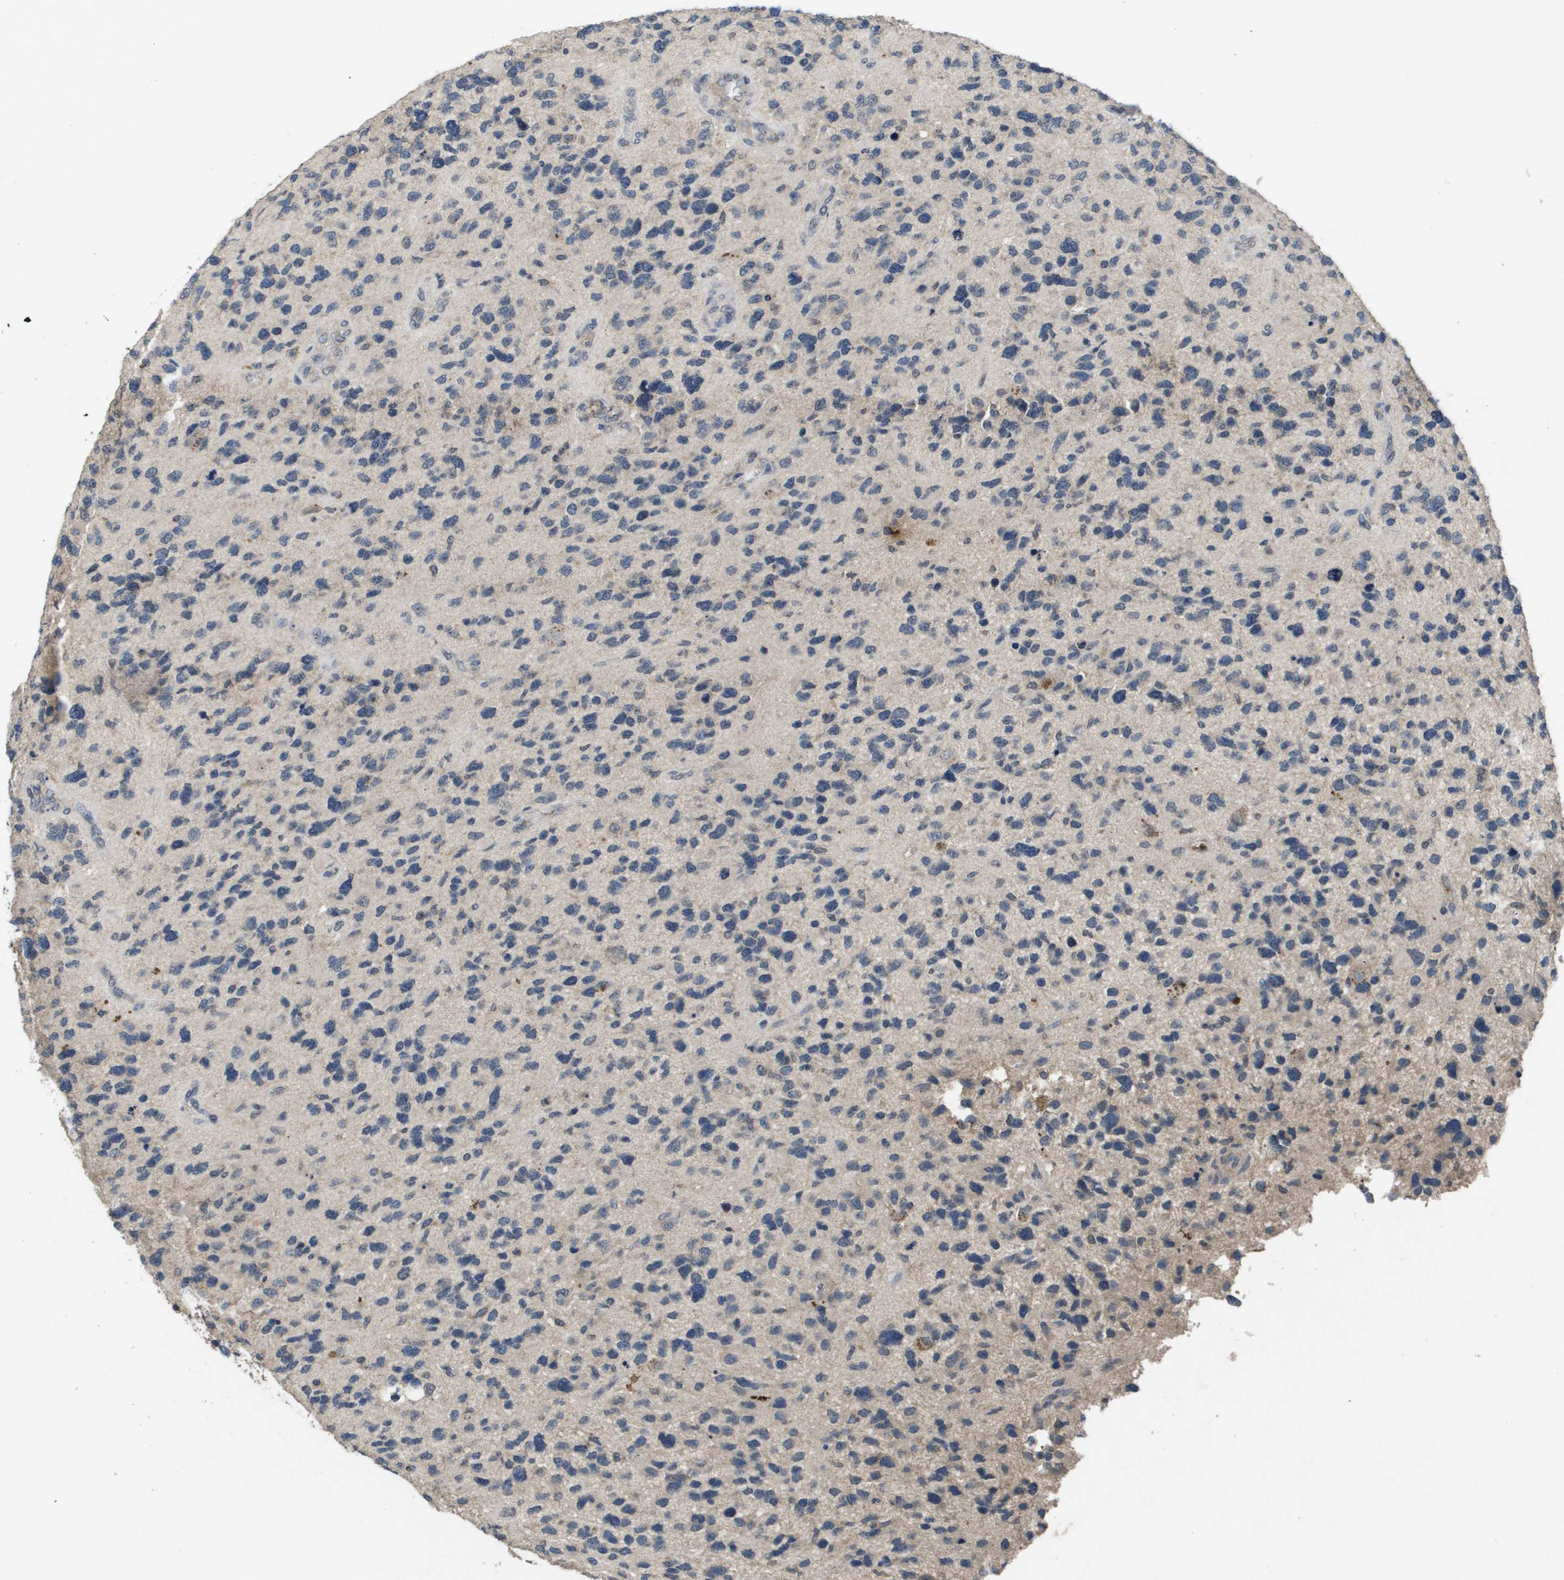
{"staining": {"intensity": "negative", "quantity": "none", "location": "none"}, "tissue": "glioma", "cell_type": "Tumor cells", "image_type": "cancer", "snomed": [{"axis": "morphology", "description": "Glioma, malignant, High grade"}, {"axis": "topography", "description": "Brain"}], "caption": "Immunohistochemical staining of human glioma displays no significant positivity in tumor cells. (Stains: DAB immunohistochemistry (IHC) with hematoxylin counter stain, Microscopy: brightfield microscopy at high magnification).", "gene": "PROC", "patient": {"sex": "female", "age": 58}}